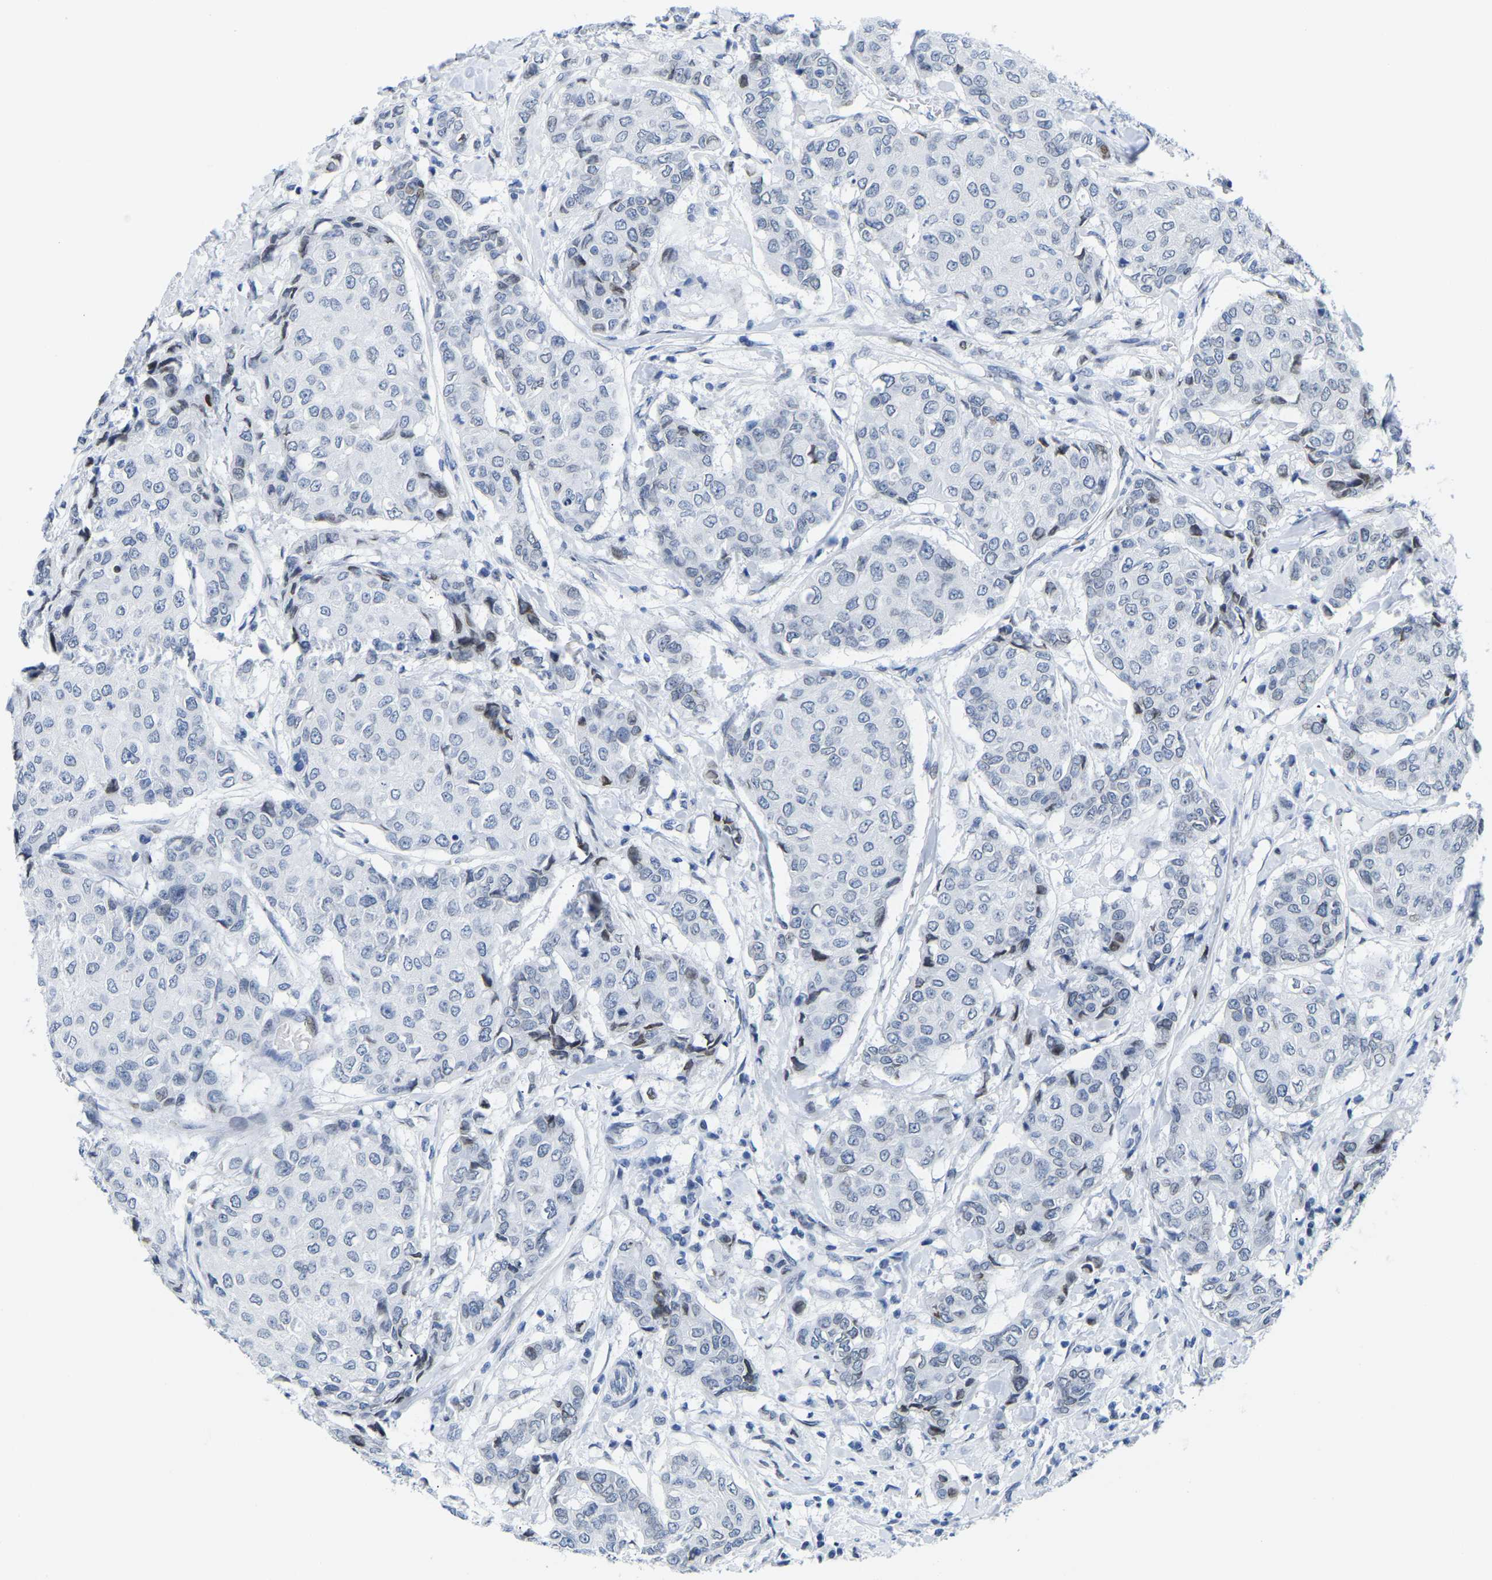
{"staining": {"intensity": "negative", "quantity": "none", "location": "none"}, "tissue": "breast cancer", "cell_type": "Tumor cells", "image_type": "cancer", "snomed": [{"axis": "morphology", "description": "Duct carcinoma"}, {"axis": "topography", "description": "Breast"}], "caption": "IHC of human breast cancer exhibits no positivity in tumor cells.", "gene": "UPK3A", "patient": {"sex": "female", "age": 27}}